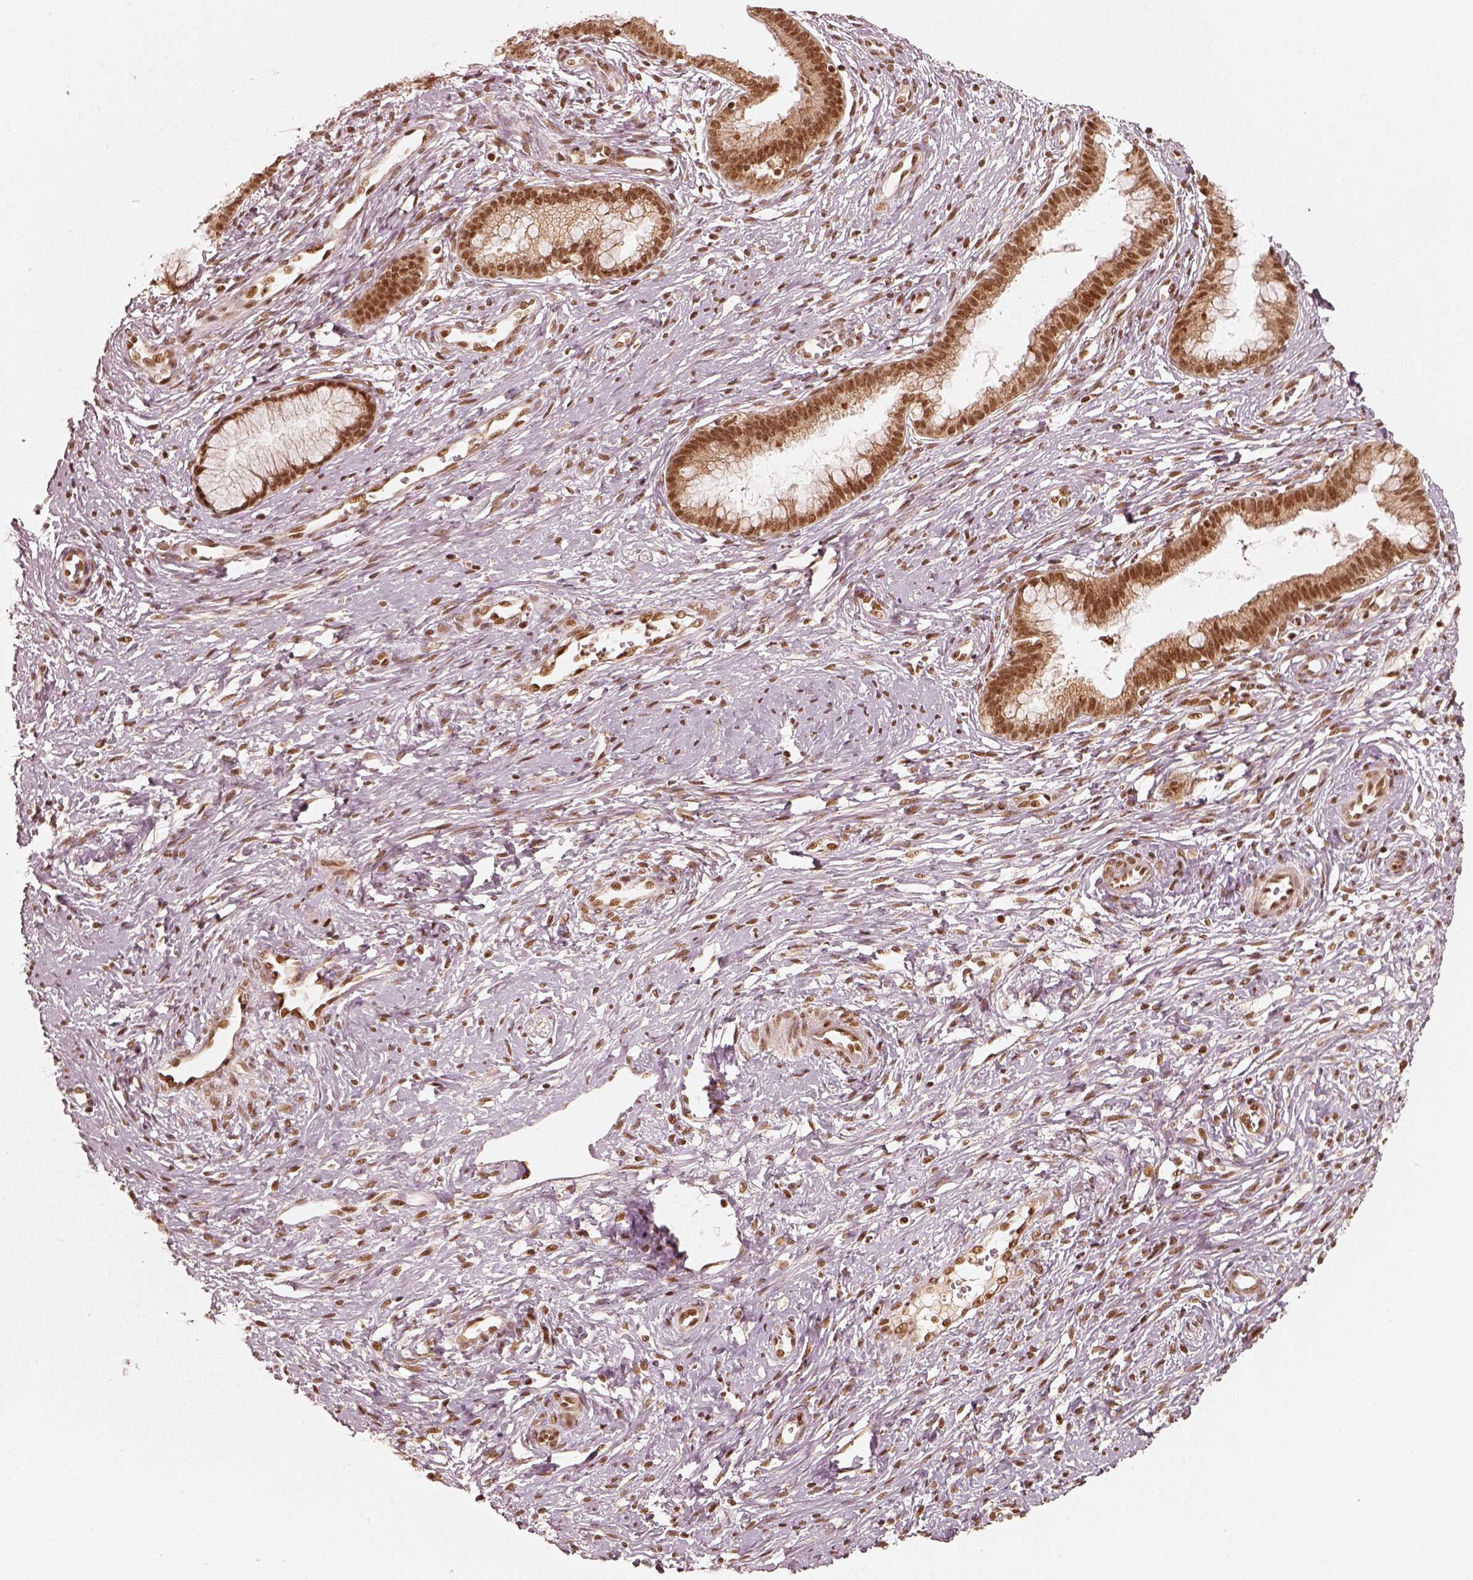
{"staining": {"intensity": "moderate", "quantity": ">75%", "location": "nuclear"}, "tissue": "cervical cancer", "cell_type": "Tumor cells", "image_type": "cancer", "snomed": [{"axis": "morphology", "description": "Squamous cell carcinoma, NOS"}, {"axis": "topography", "description": "Cervix"}], "caption": "A photomicrograph showing moderate nuclear staining in about >75% of tumor cells in cervical cancer (squamous cell carcinoma), as visualized by brown immunohistochemical staining.", "gene": "GMEB2", "patient": {"sex": "female", "age": 32}}